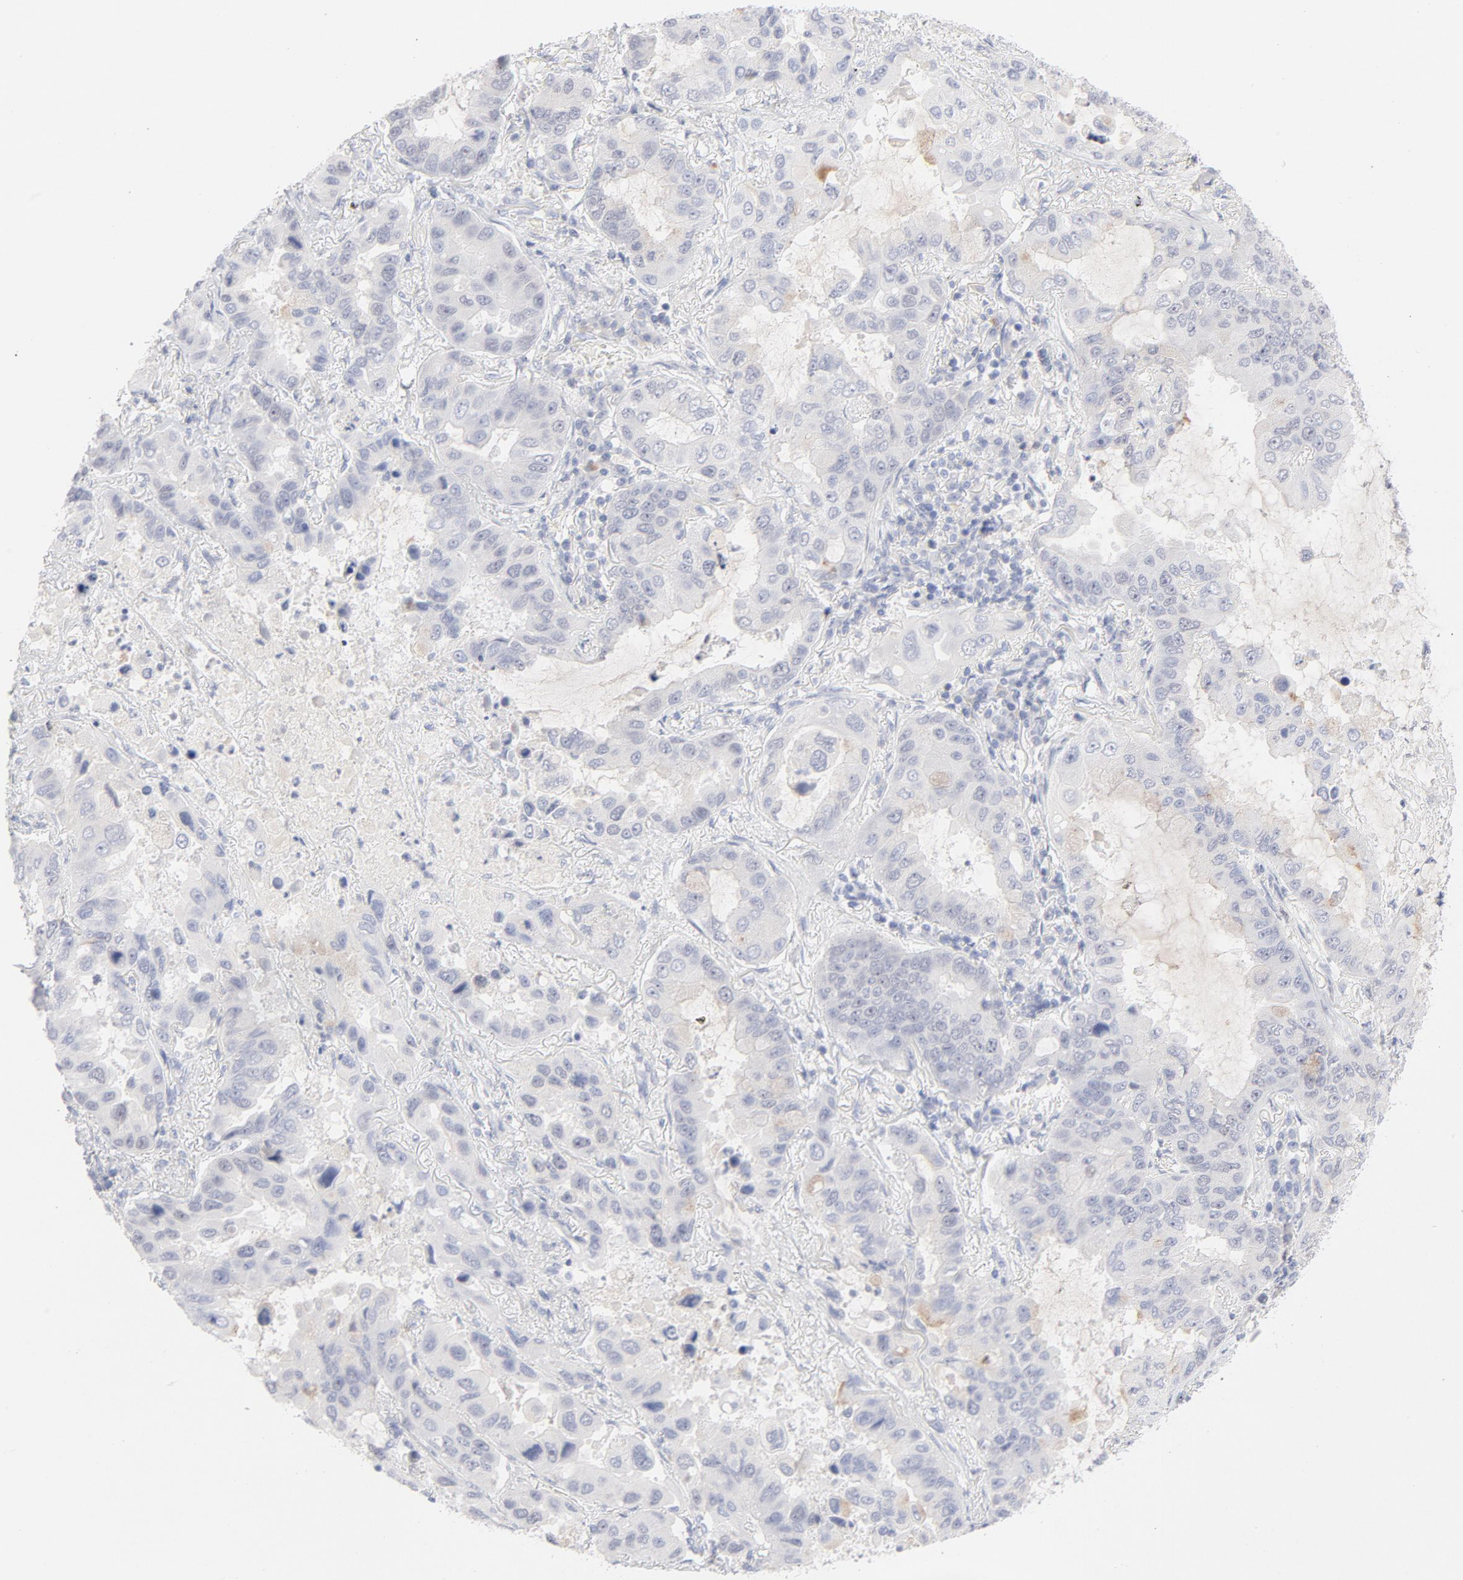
{"staining": {"intensity": "weak", "quantity": "<25%", "location": "cytoplasmic/membranous,nuclear"}, "tissue": "lung cancer", "cell_type": "Tumor cells", "image_type": "cancer", "snomed": [{"axis": "morphology", "description": "Adenocarcinoma, NOS"}, {"axis": "topography", "description": "Lung"}], "caption": "Lung cancer stained for a protein using IHC exhibits no staining tumor cells.", "gene": "MCM7", "patient": {"sex": "male", "age": 64}}